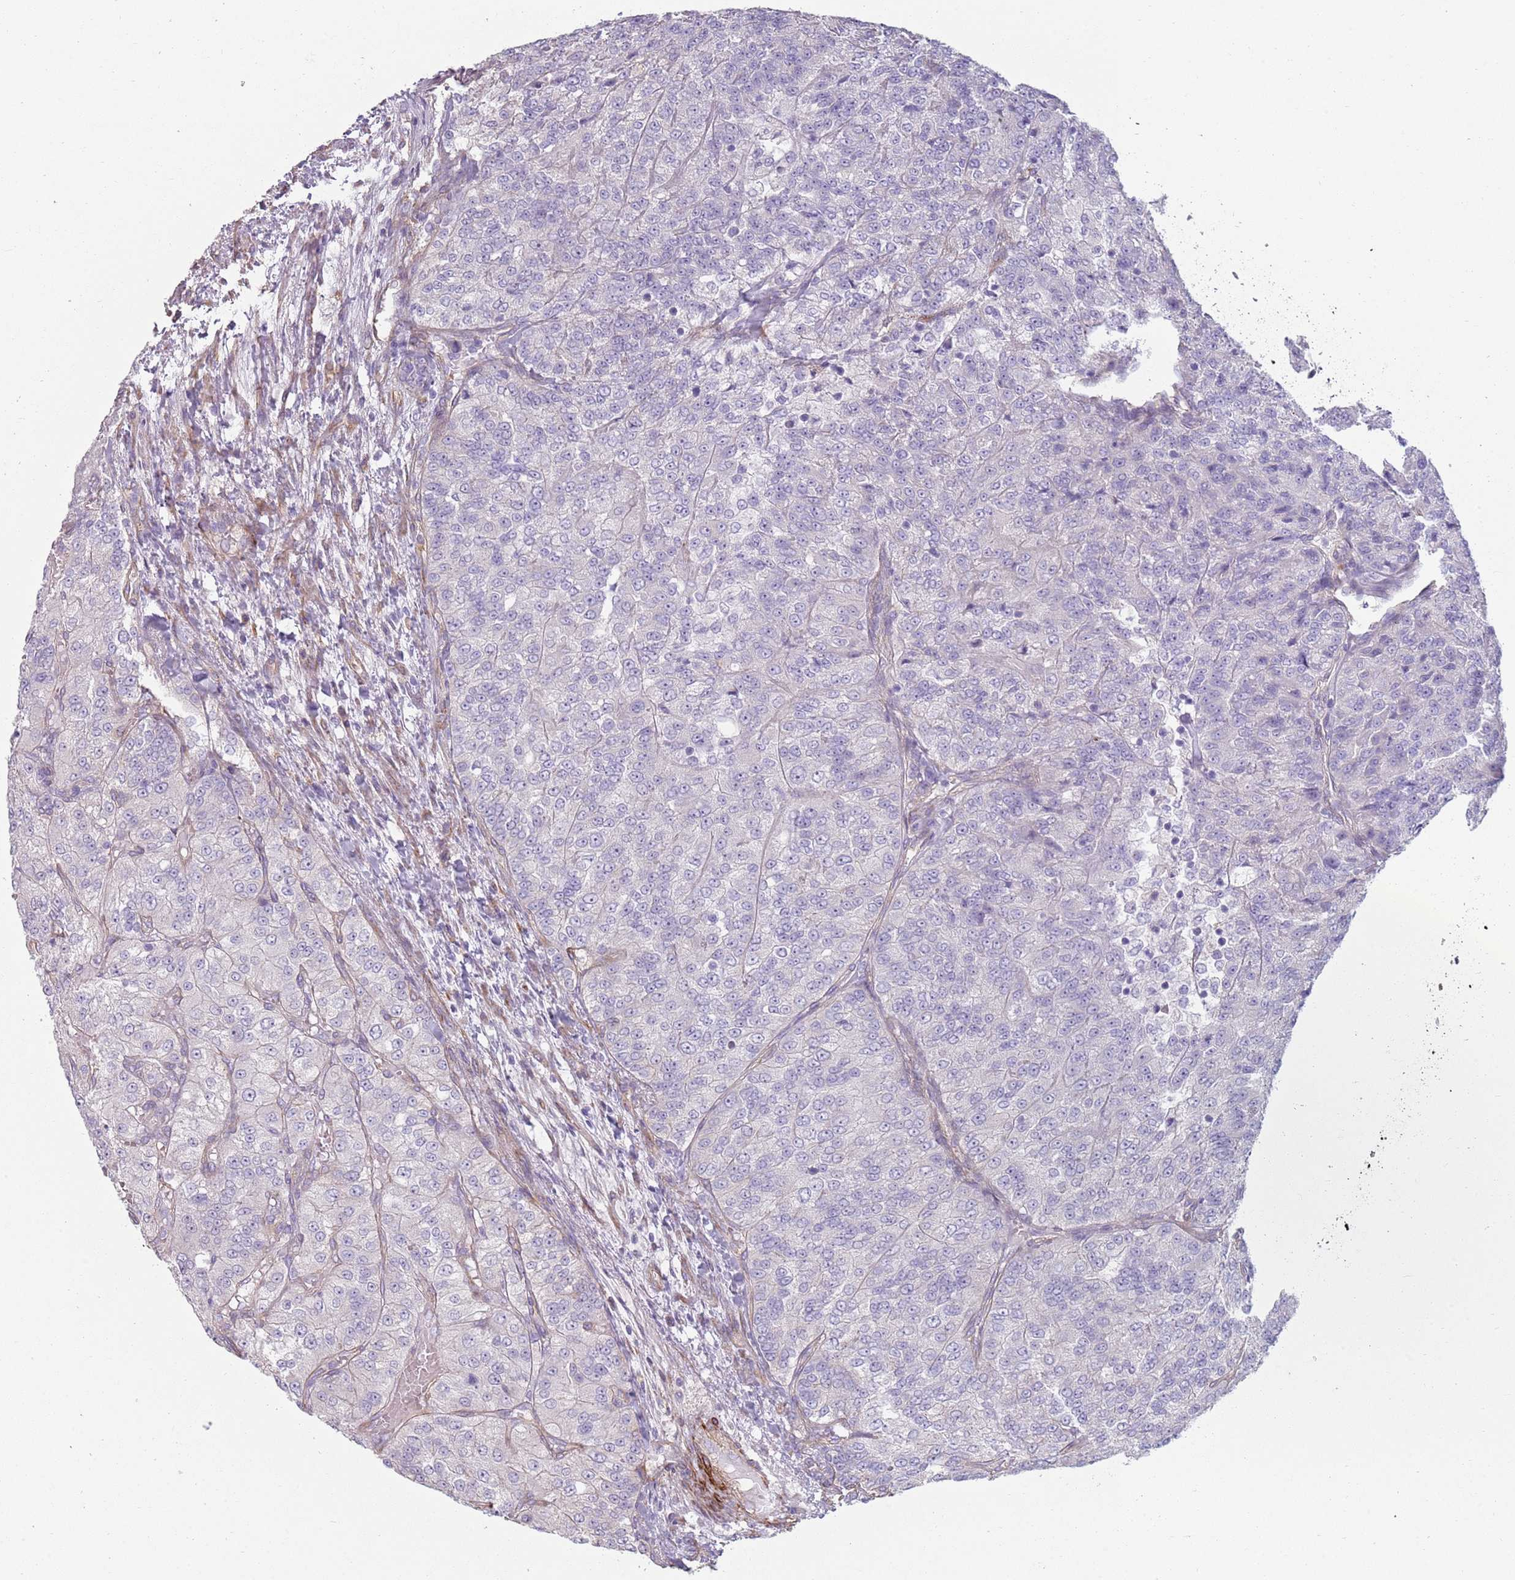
{"staining": {"intensity": "negative", "quantity": "none", "location": "none"}, "tissue": "renal cancer", "cell_type": "Tumor cells", "image_type": "cancer", "snomed": [{"axis": "morphology", "description": "Adenocarcinoma, NOS"}, {"axis": "topography", "description": "Kidney"}], "caption": "Micrograph shows no significant protein positivity in tumor cells of adenocarcinoma (renal).", "gene": "PHLPP2", "patient": {"sex": "female", "age": 63}}